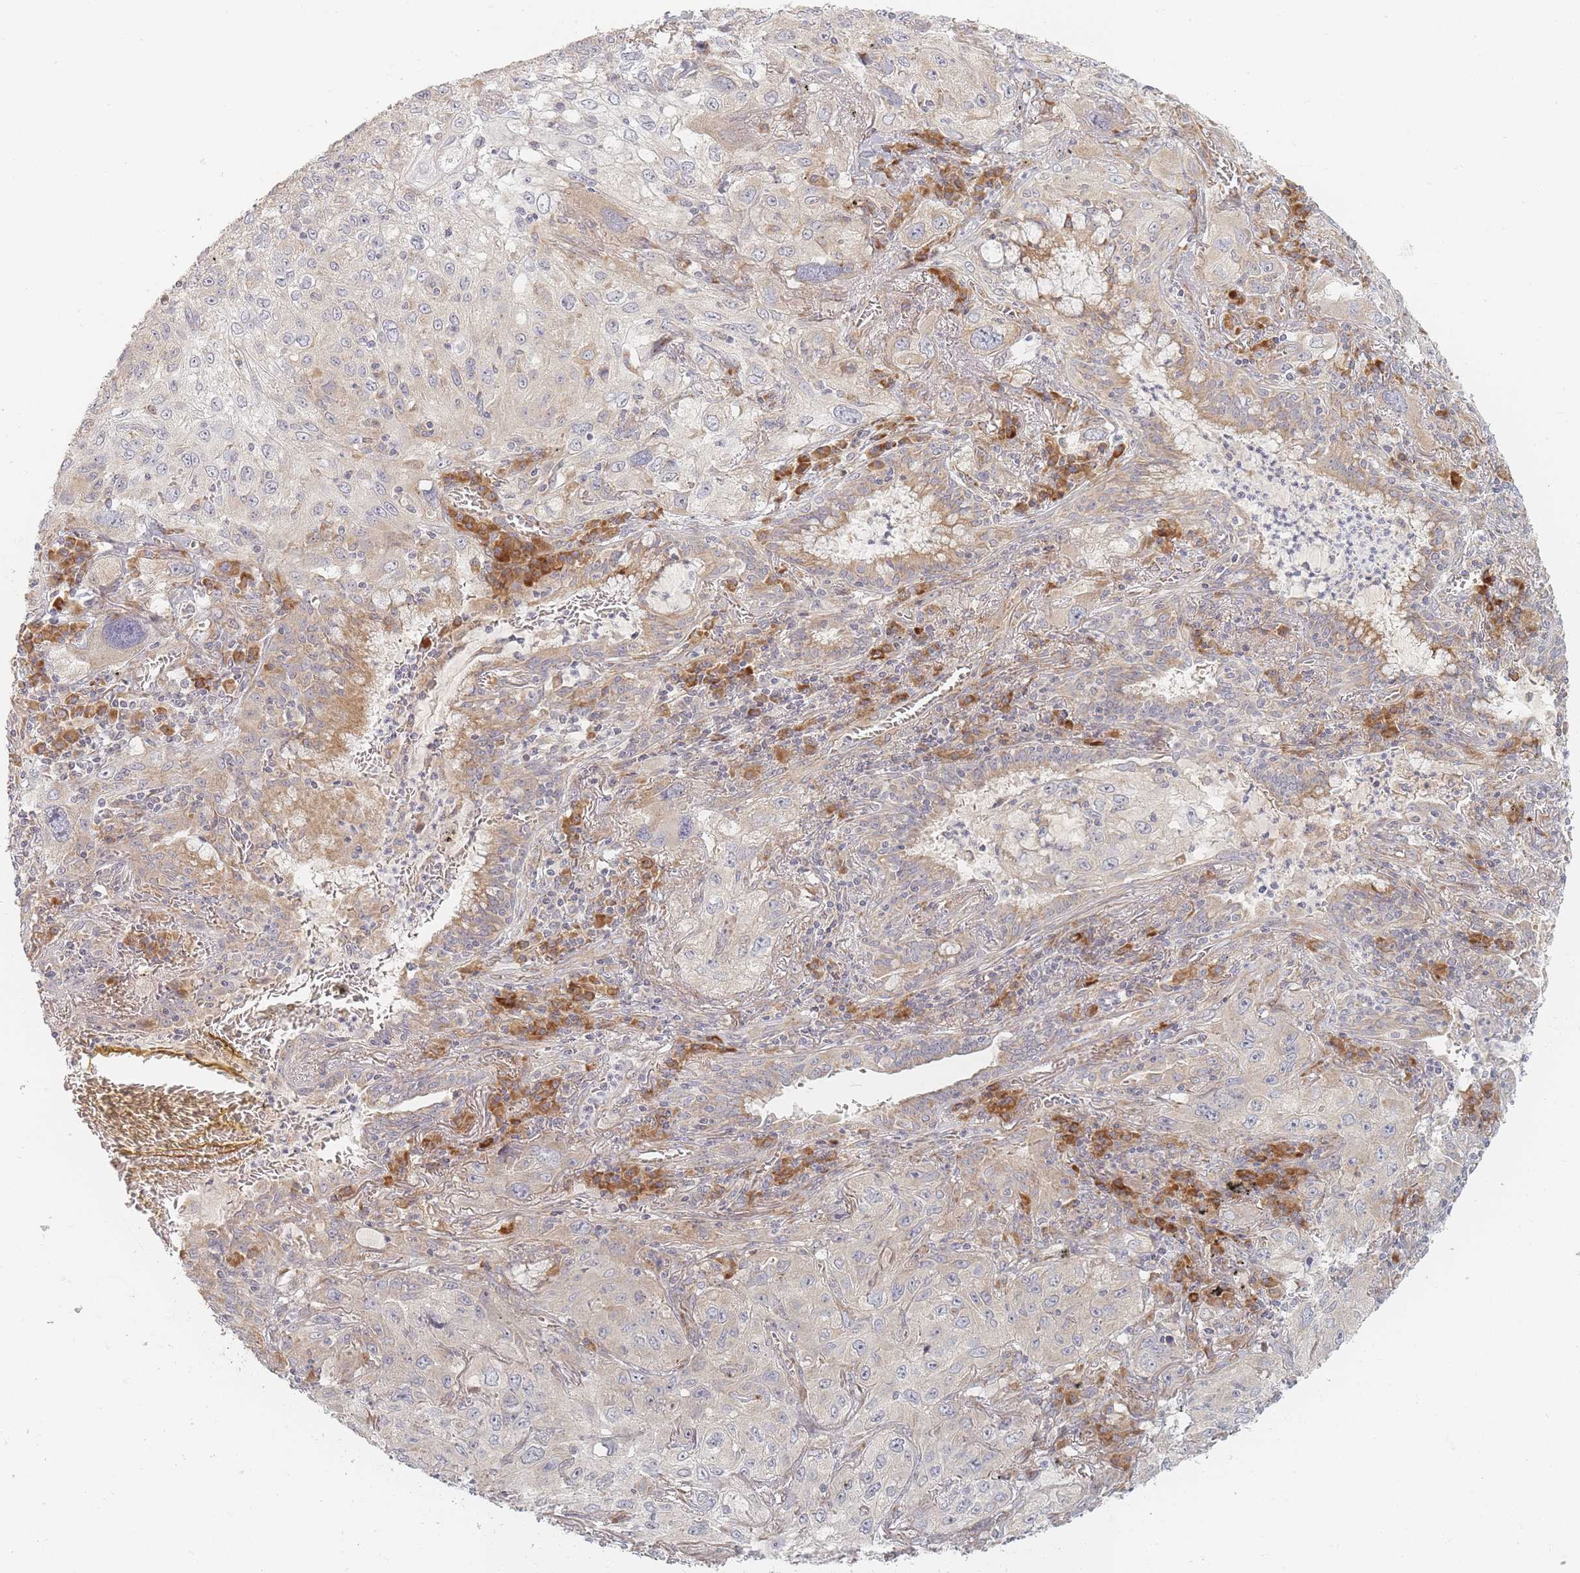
{"staining": {"intensity": "negative", "quantity": "none", "location": "none"}, "tissue": "lung cancer", "cell_type": "Tumor cells", "image_type": "cancer", "snomed": [{"axis": "morphology", "description": "Squamous cell carcinoma, NOS"}, {"axis": "topography", "description": "Lung"}], "caption": "The histopathology image displays no significant expression in tumor cells of lung cancer.", "gene": "ZKSCAN7", "patient": {"sex": "female", "age": 69}}